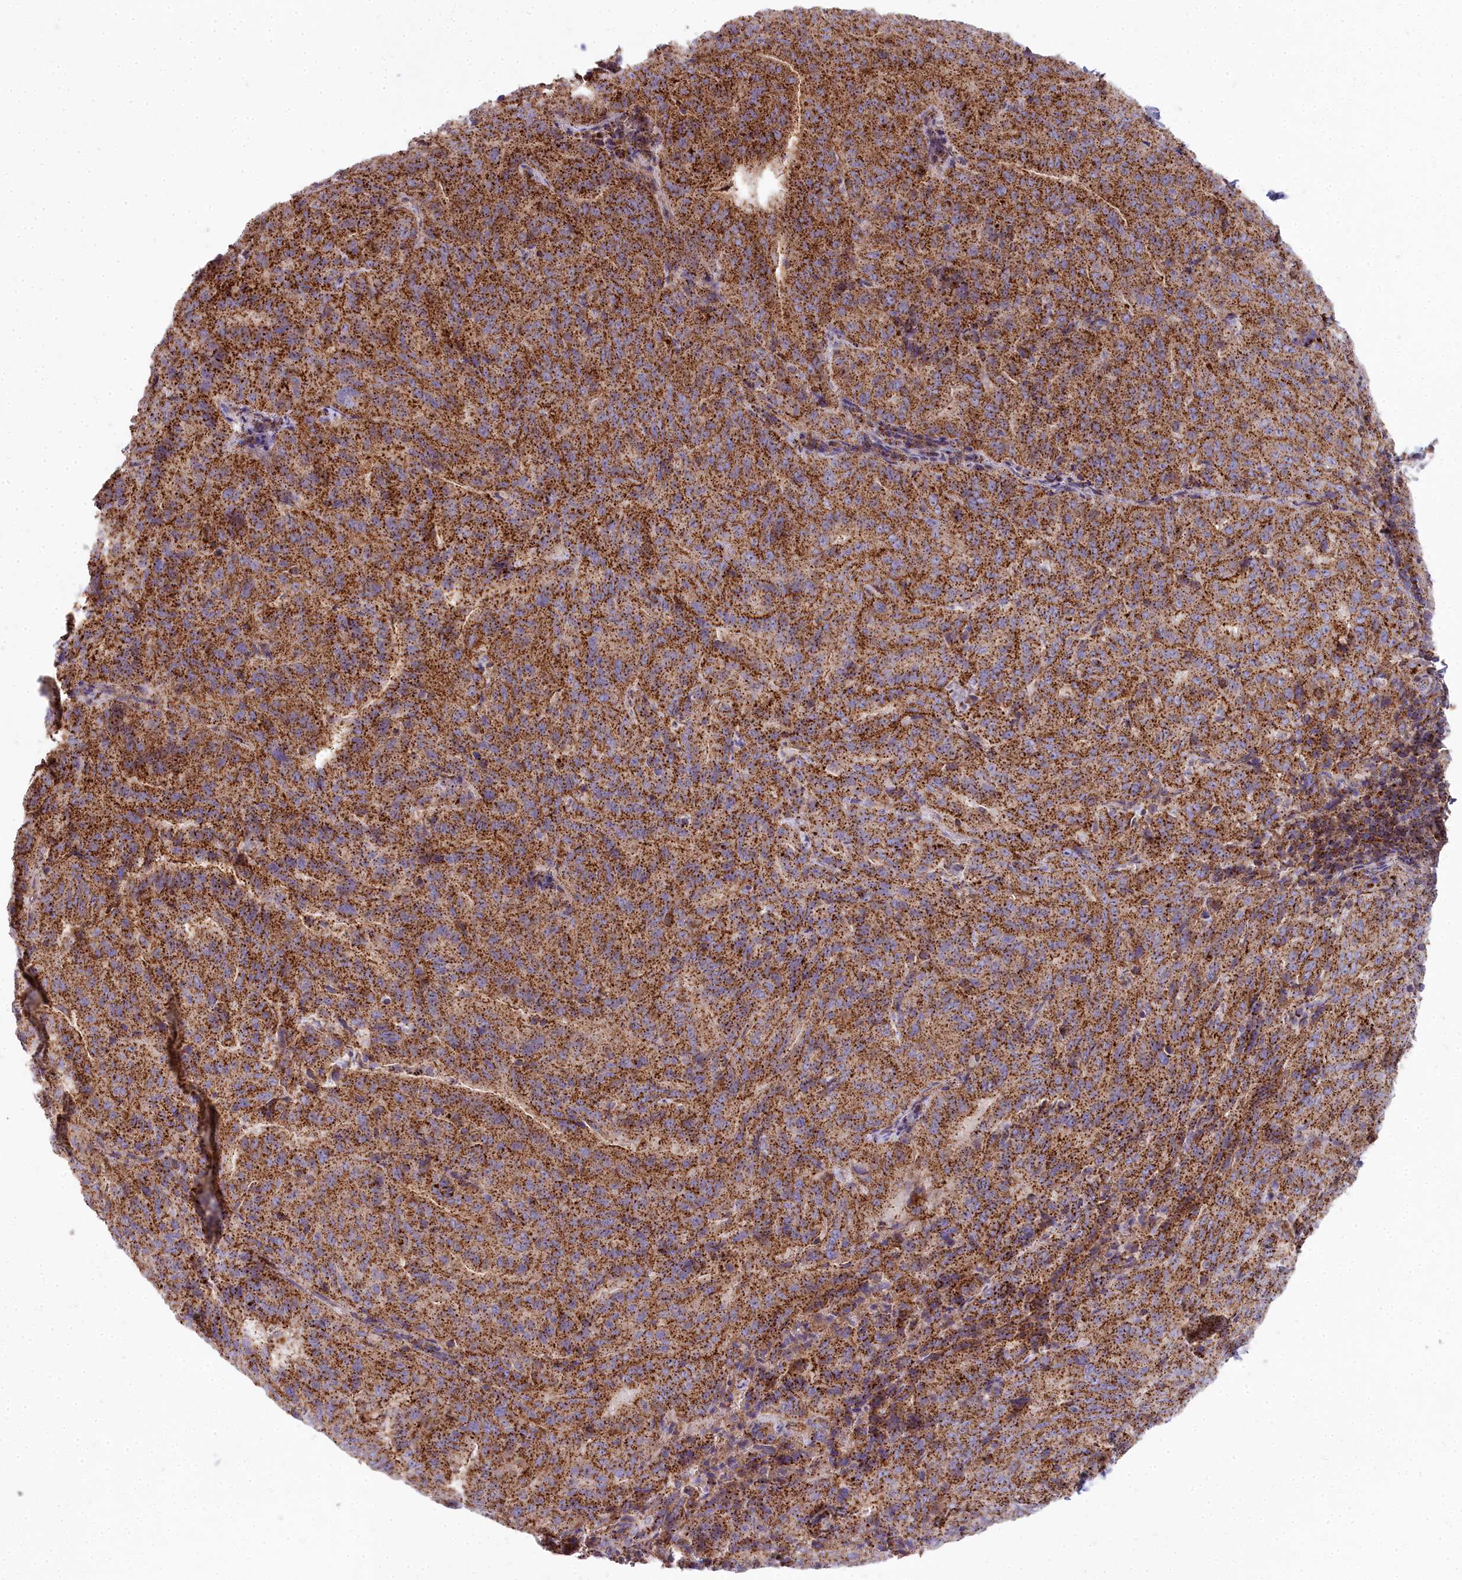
{"staining": {"intensity": "strong", "quantity": ">75%", "location": "cytoplasmic/membranous"}, "tissue": "pancreatic cancer", "cell_type": "Tumor cells", "image_type": "cancer", "snomed": [{"axis": "morphology", "description": "Adenocarcinoma, NOS"}, {"axis": "topography", "description": "Pancreas"}], "caption": "Tumor cells show strong cytoplasmic/membranous positivity in about >75% of cells in pancreatic adenocarcinoma.", "gene": "FRMPD1", "patient": {"sex": "male", "age": 63}}